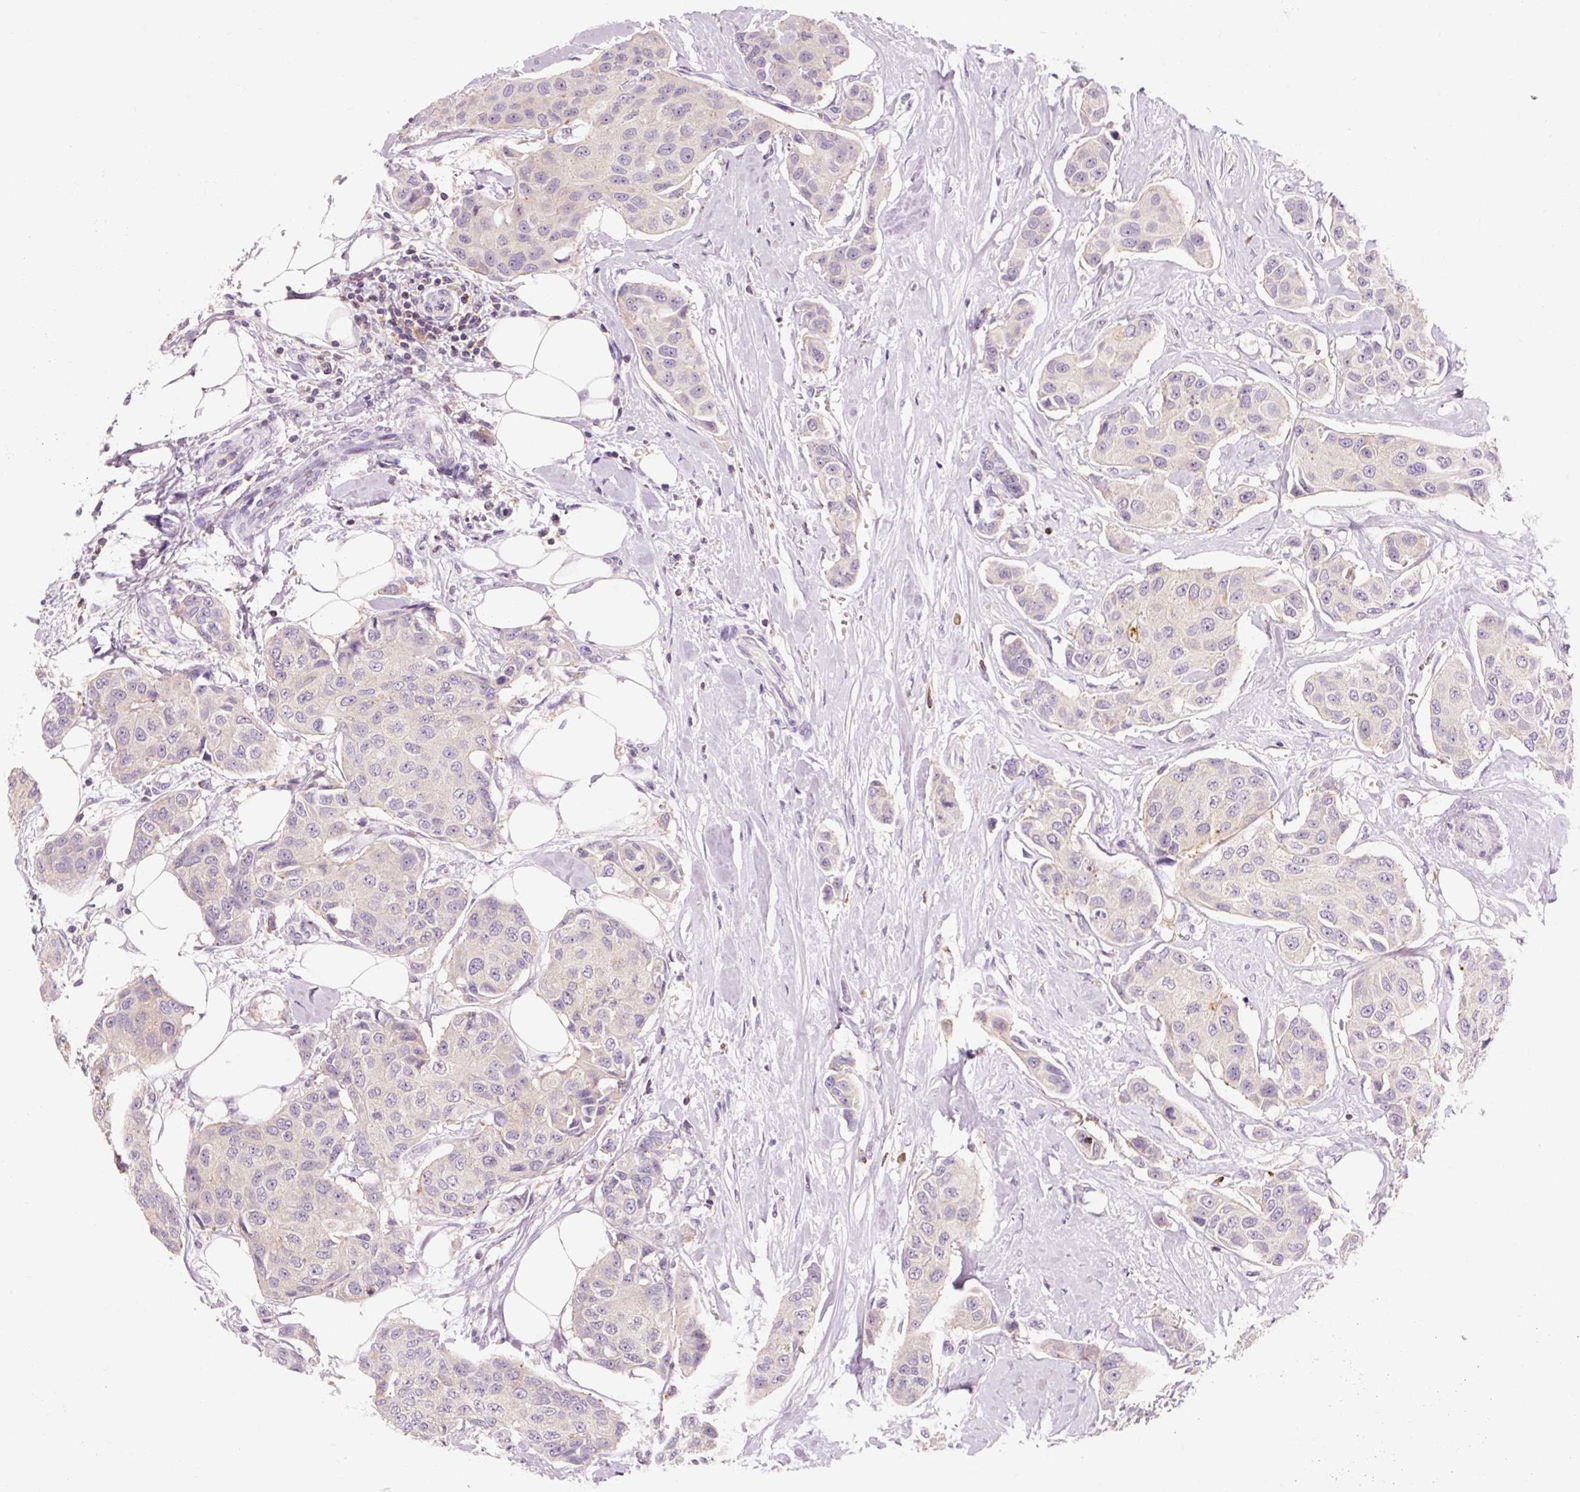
{"staining": {"intensity": "moderate", "quantity": "25%-75%", "location": "cytoplasmic/membranous"}, "tissue": "breast cancer", "cell_type": "Tumor cells", "image_type": "cancer", "snomed": [{"axis": "morphology", "description": "Duct carcinoma"}, {"axis": "topography", "description": "Breast"}, {"axis": "topography", "description": "Lymph node"}], "caption": "Protein staining by immunohistochemistry shows moderate cytoplasmic/membranous positivity in about 25%-75% of tumor cells in breast cancer. Nuclei are stained in blue.", "gene": "OR8K1", "patient": {"sex": "female", "age": 80}}